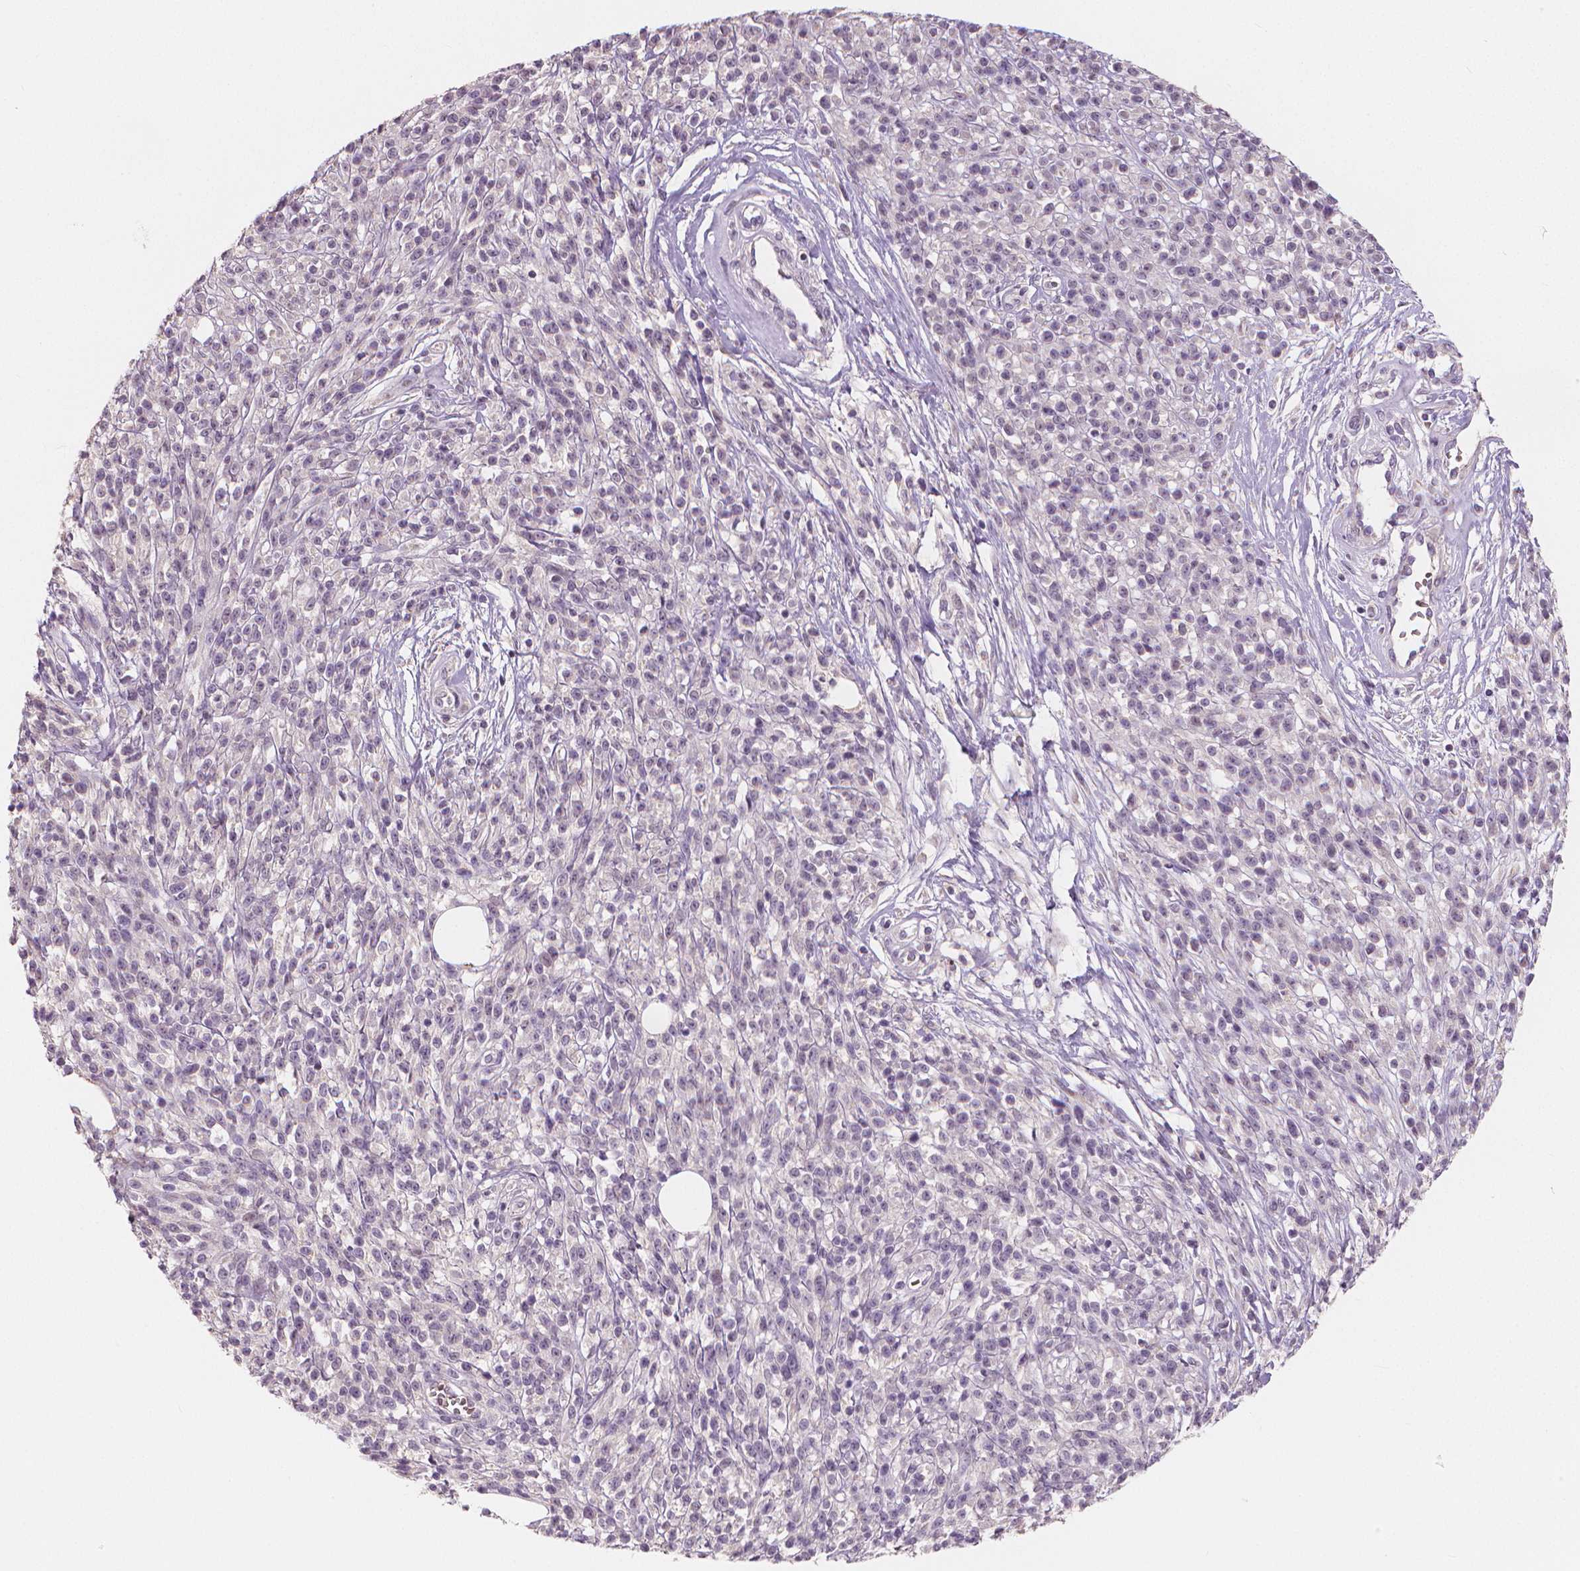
{"staining": {"intensity": "negative", "quantity": "none", "location": "none"}, "tissue": "melanoma", "cell_type": "Tumor cells", "image_type": "cancer", "snomed": [{"axis": "morphology", "description": "Malignant melanoma, NOS"}, {"axis": "topography", "description": "Skin"}, {"axis": "topography", "description": "Skin of trunk"}], "caption": "Immunohistochemistry (IHC) of melanoma exhibits no positivity in tumor cells.", "gene": "RNASE7", "patient": {"sex": "male", "age": 74}}